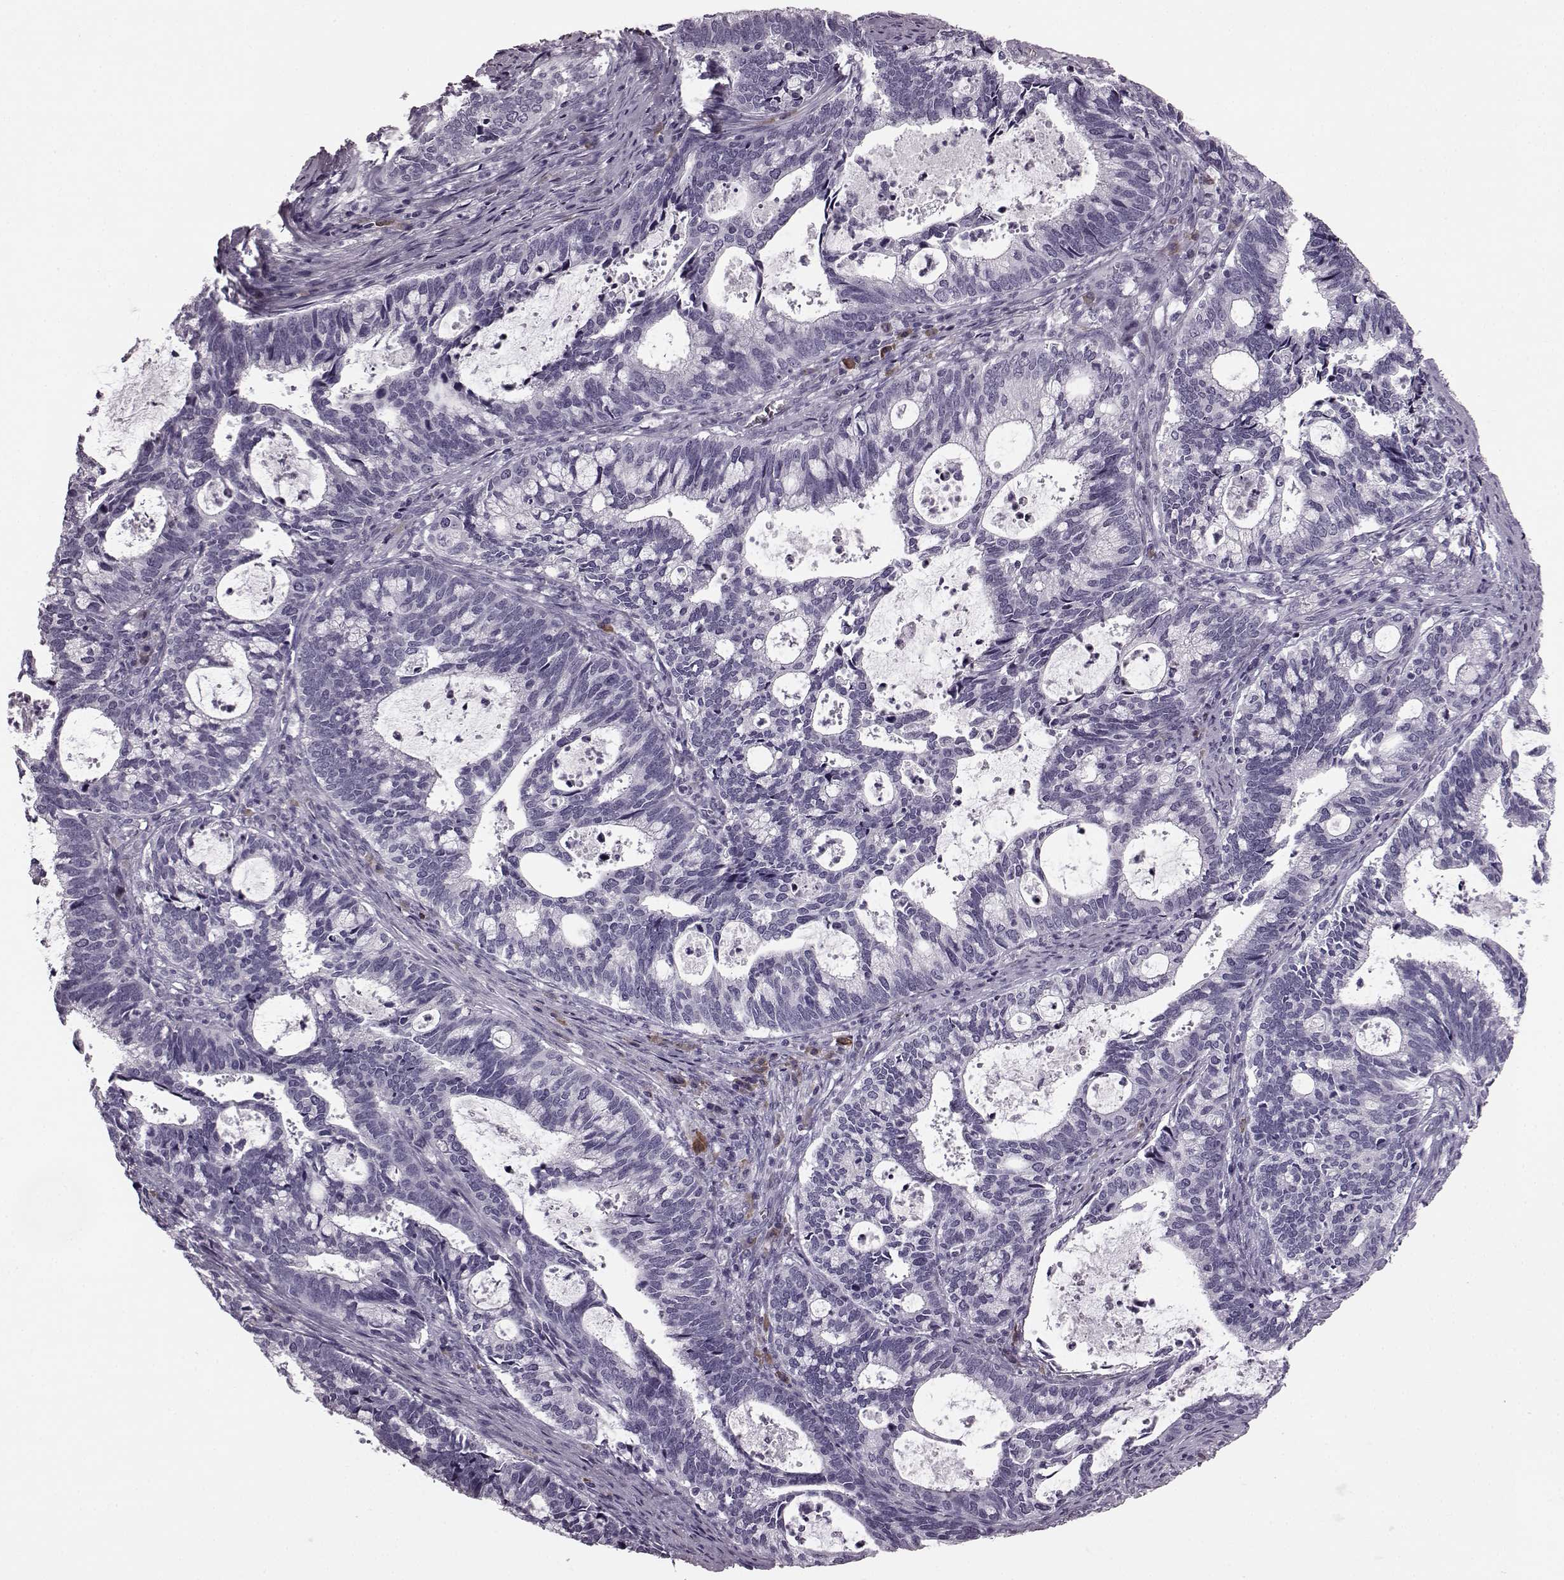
{"staining": {"intensity": "negative", "quantity": "none", "location": "none"}, "tissue": "cervical cancer", "cell_type": "Tumor cells", "image_type": "cancer", "snomed": [{"axis": "morphology", "description": "Adenocarcinoma, NOS"}, {"axis": "topography", "description": "Cervix"}], "caption": "This photomicrograph is of adenocarcinoma (cervical) stained with IHC to label a protein in brown with the nuclei are counter-stained blue. There is no expression in tumor cells.", "gene": "JSRP1", "patient": {"sex": "female", "age": 42}}